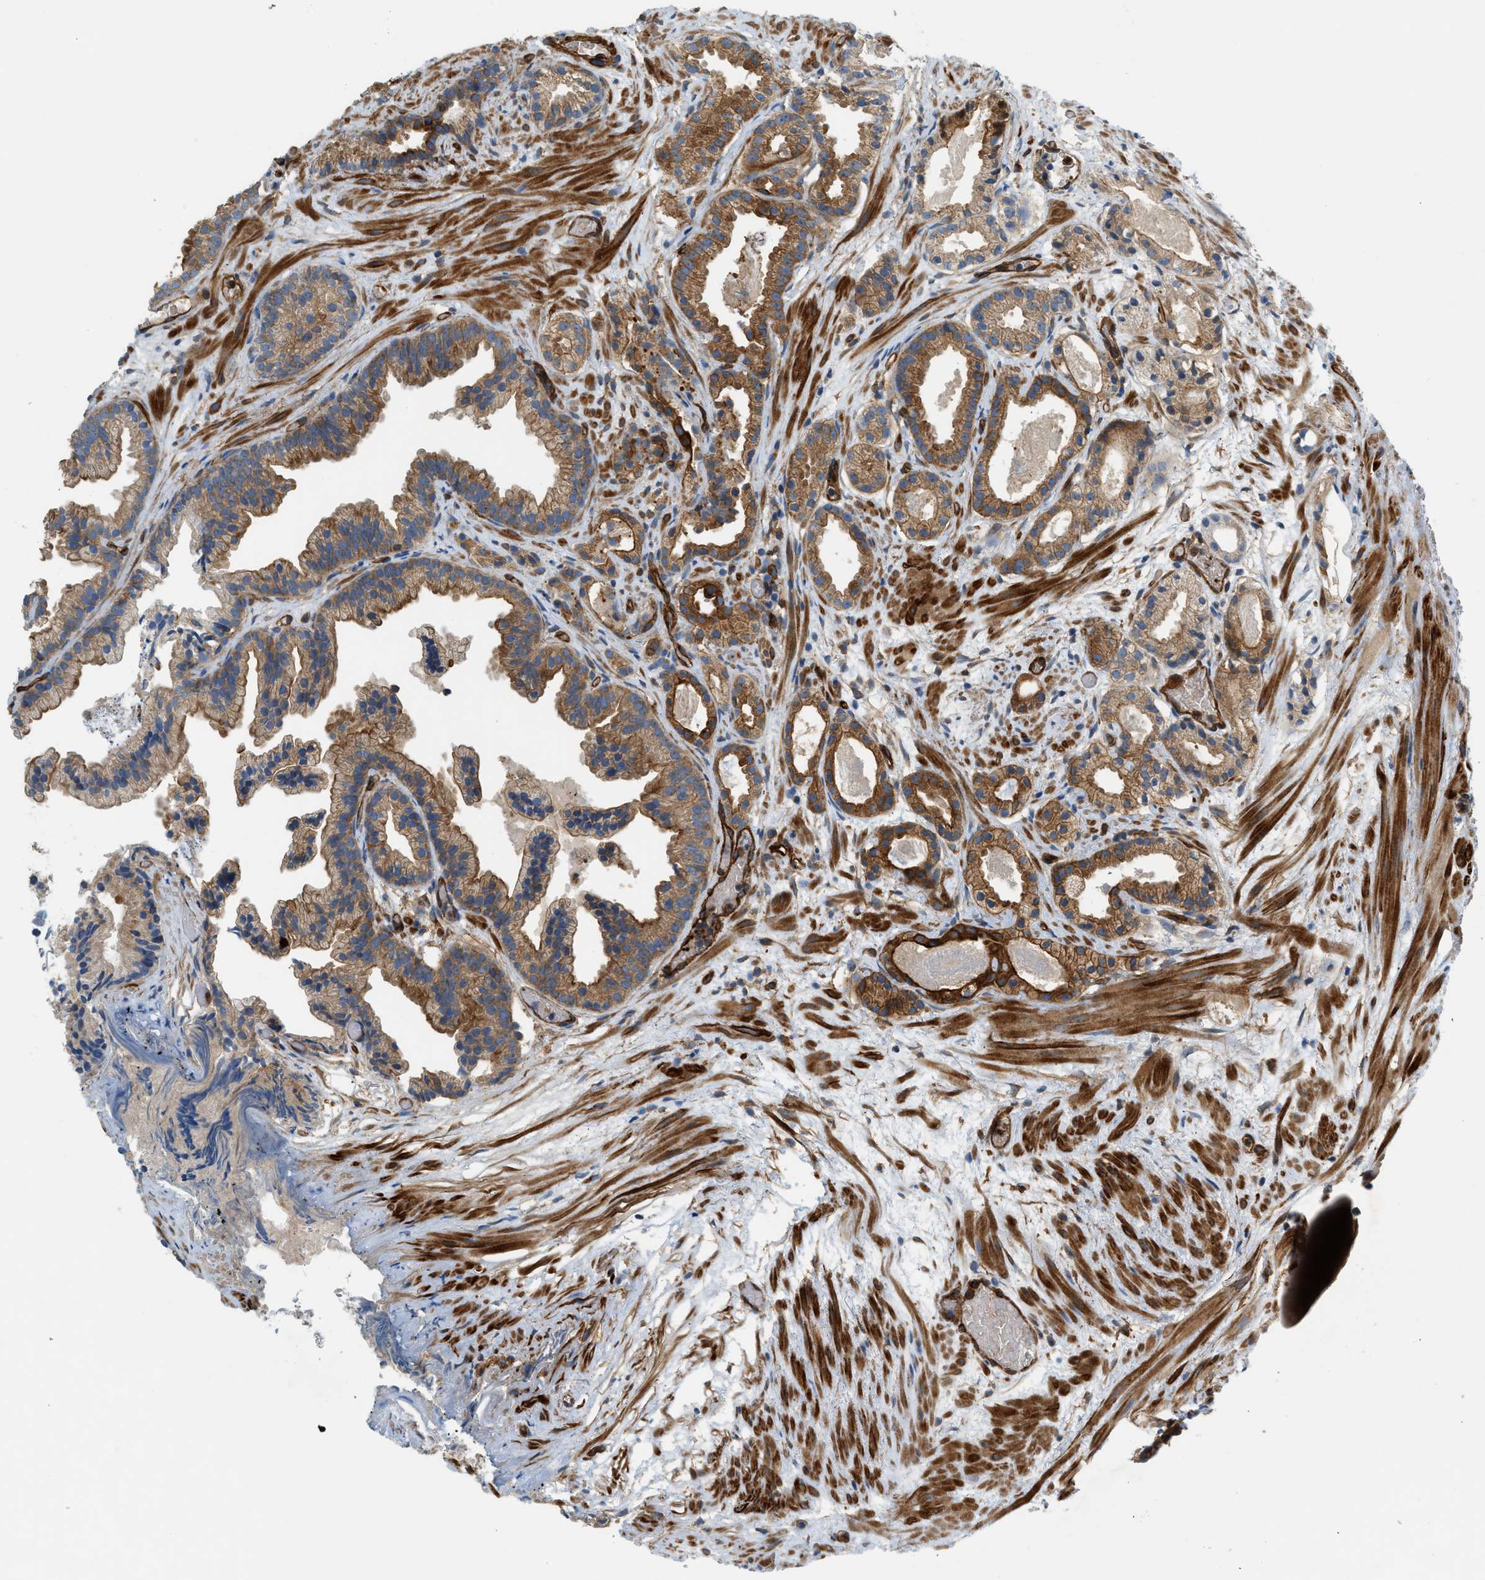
{"staining": {"intensity": "moderate", "quantity": ">75%", "location": "cytoplasmic/membranous"}, "tissue": "prostate cancer", "cell_type": "Tumor cells", "image_type": "cancer", "snomed": [{"axis": "morphology", "description": "Adenocarcinoma, Low grade"}, {"axis": "topography", "description": "Prostate"}], "caption": "IHC photomicrograph of neoplastic tissue: human prostate cancer (low-grade adenocarcinoma) stained using immunohistochemistry (IHC) shows medium levels of moderate protein expression localized specifically in the cytoplasmic/membranous of tumor cells, appearing as a cytoplasmic/membranous brown color.", "gene": "HIP1", "patient": {"sex": "male", "age": 89}}